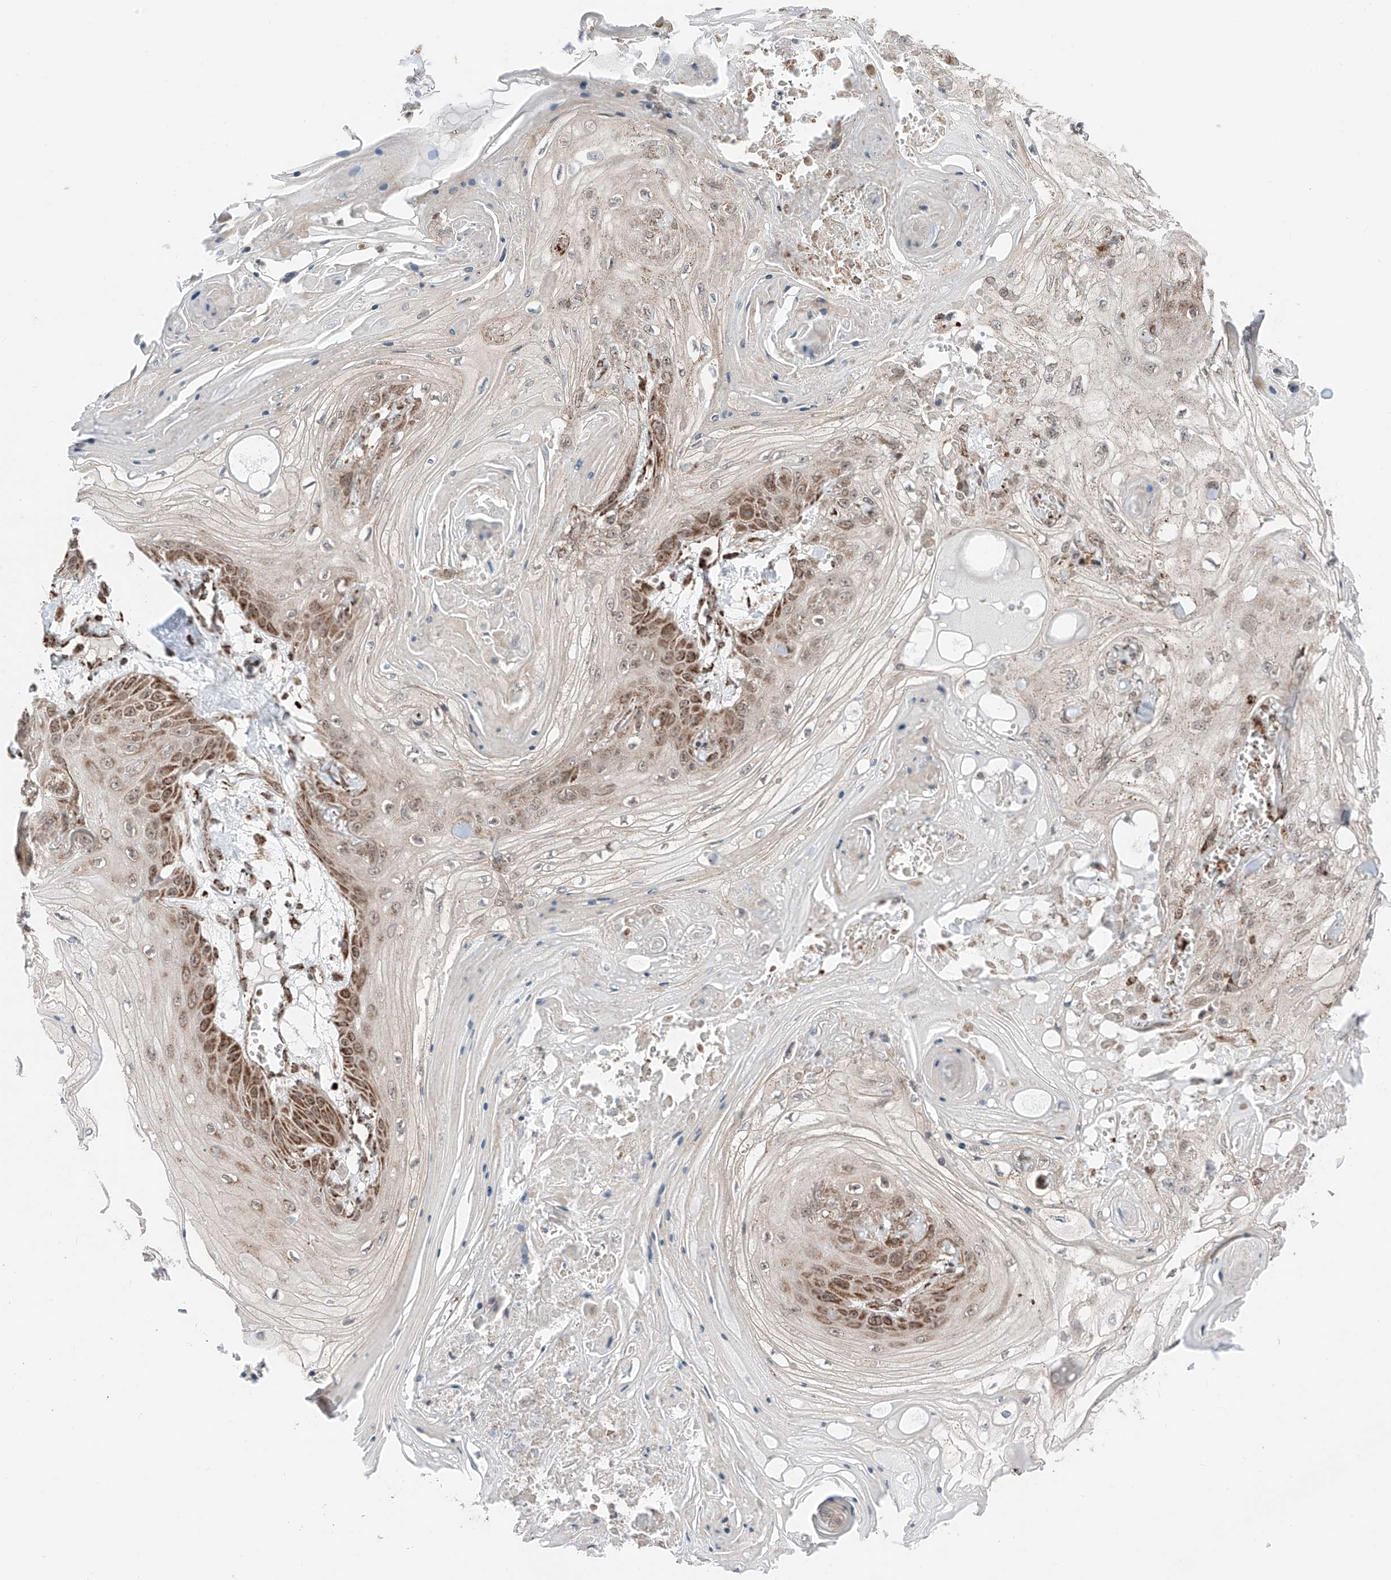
{"staining": {"intensity": "strong", "quantity": "25%-75%", "location": "cytoplasmic/membranous"}, "tissue": "skin cancer", "cell_type": "Tumor cells", "image_type": "cancer", "snomed": [{"axis": "morphology", "description": "Squamous cell carcinoma, NOS"}, {"axis": "topography", "description": "Skin"}], "caption": "This image shows immunohistochemistry (IHC) staining of skin squamous cell carcinoma, with high strong cytoplasmic/membranous expression in approximately 25%-75% of tumor cells.", "gene": "ZSCAN29", "patient": {"sex": "male", "age": 74}}